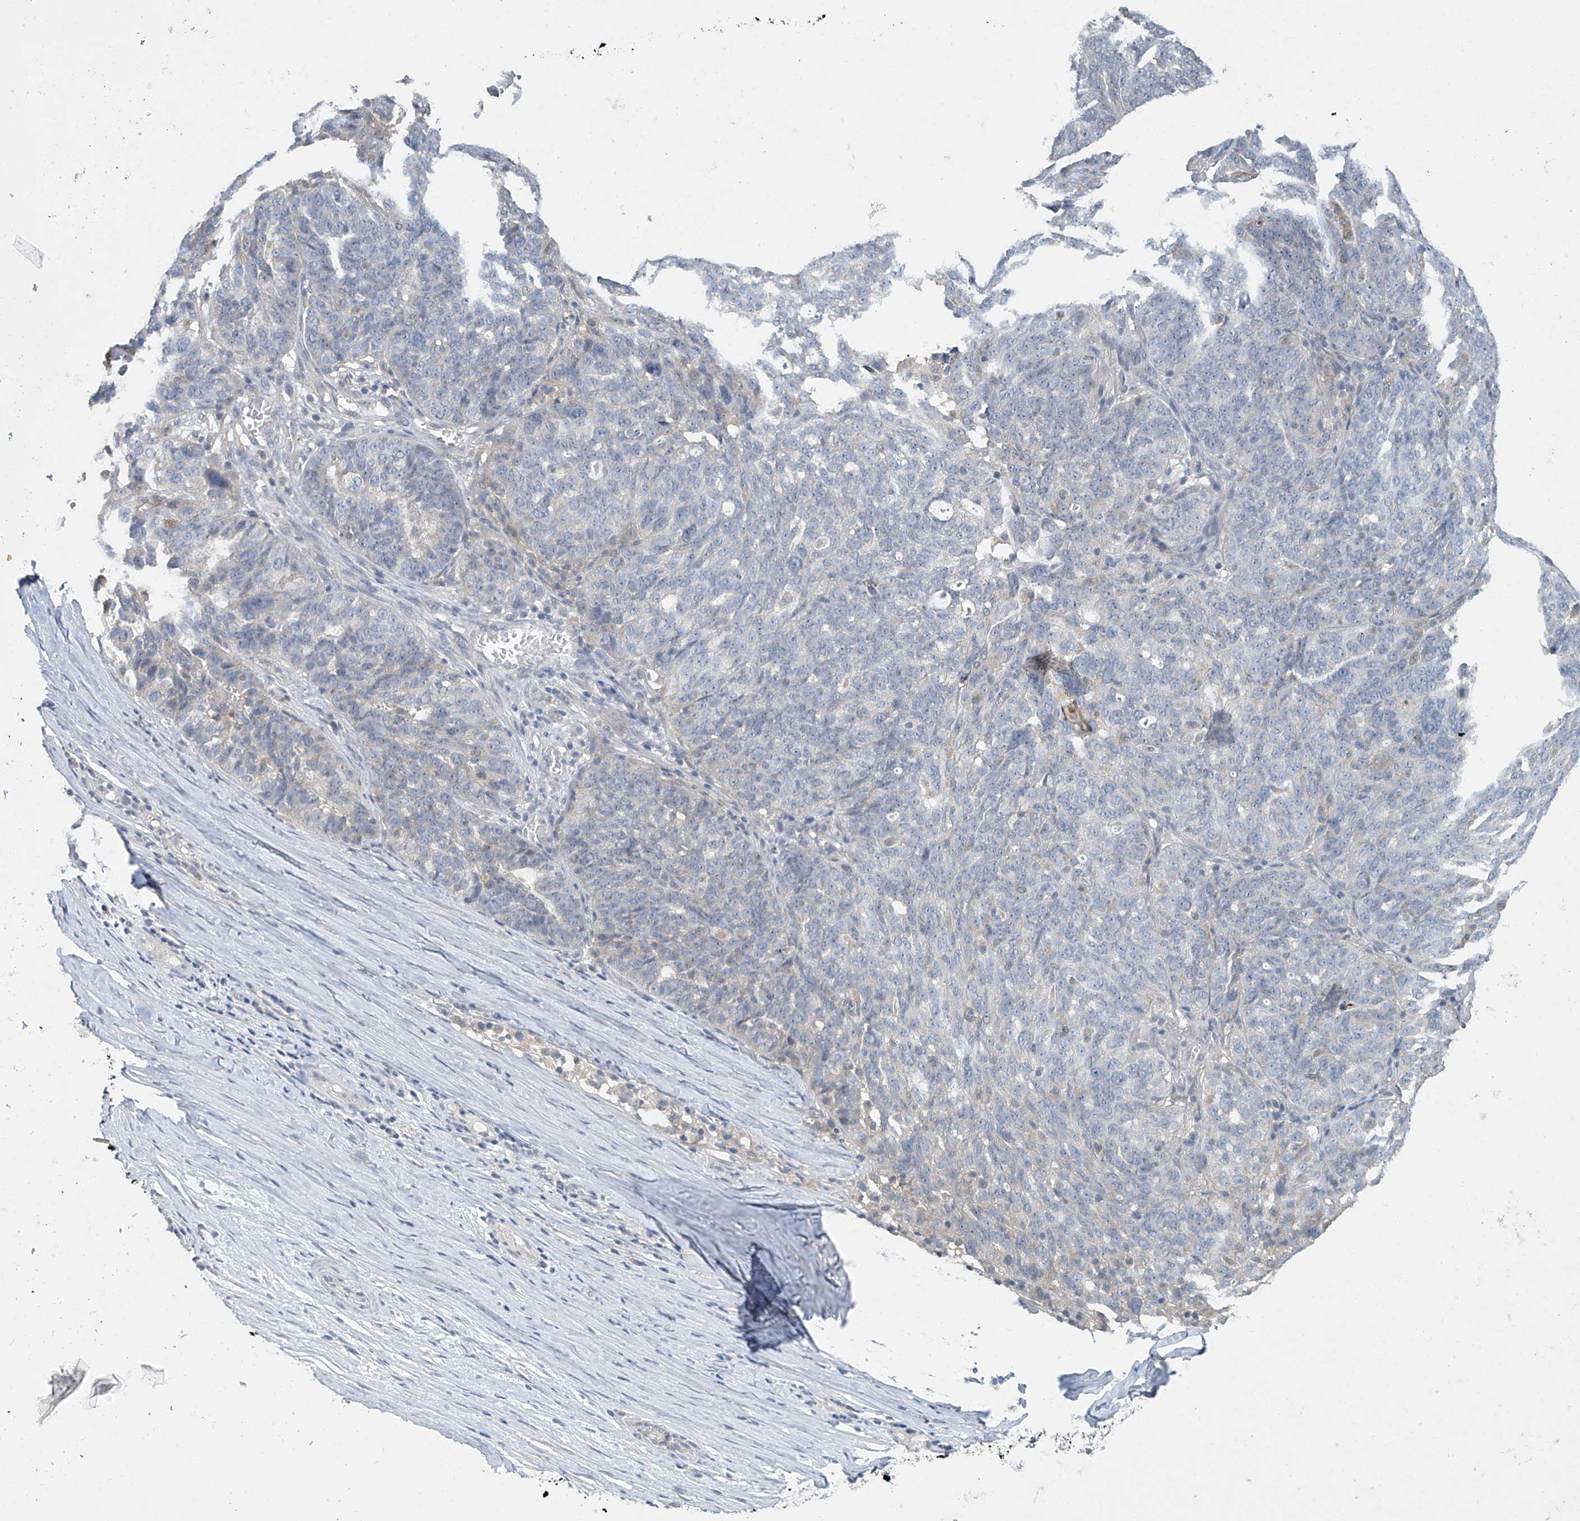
{"staining": {"intensity": "negative", "quantity": "none", "location": "none"}, "tissue": "ovarian cancer", "cell_type": "Tumor cells", "image_type": "cancer", "snomed": [{"axis": "morphology", "description": "Cystadenocarcinoma, serous, NOS"}, {"axis": "topography", "description": "Ovary"}], "caption": "The immunohistochemistry (IHC) histopathology image has no significant staining in tumor cells of ovarian cancer (serous cystadenocarcinoma) tissue.", "gene": "TAF8", "patient": {"sex": "female", "age": 59}}